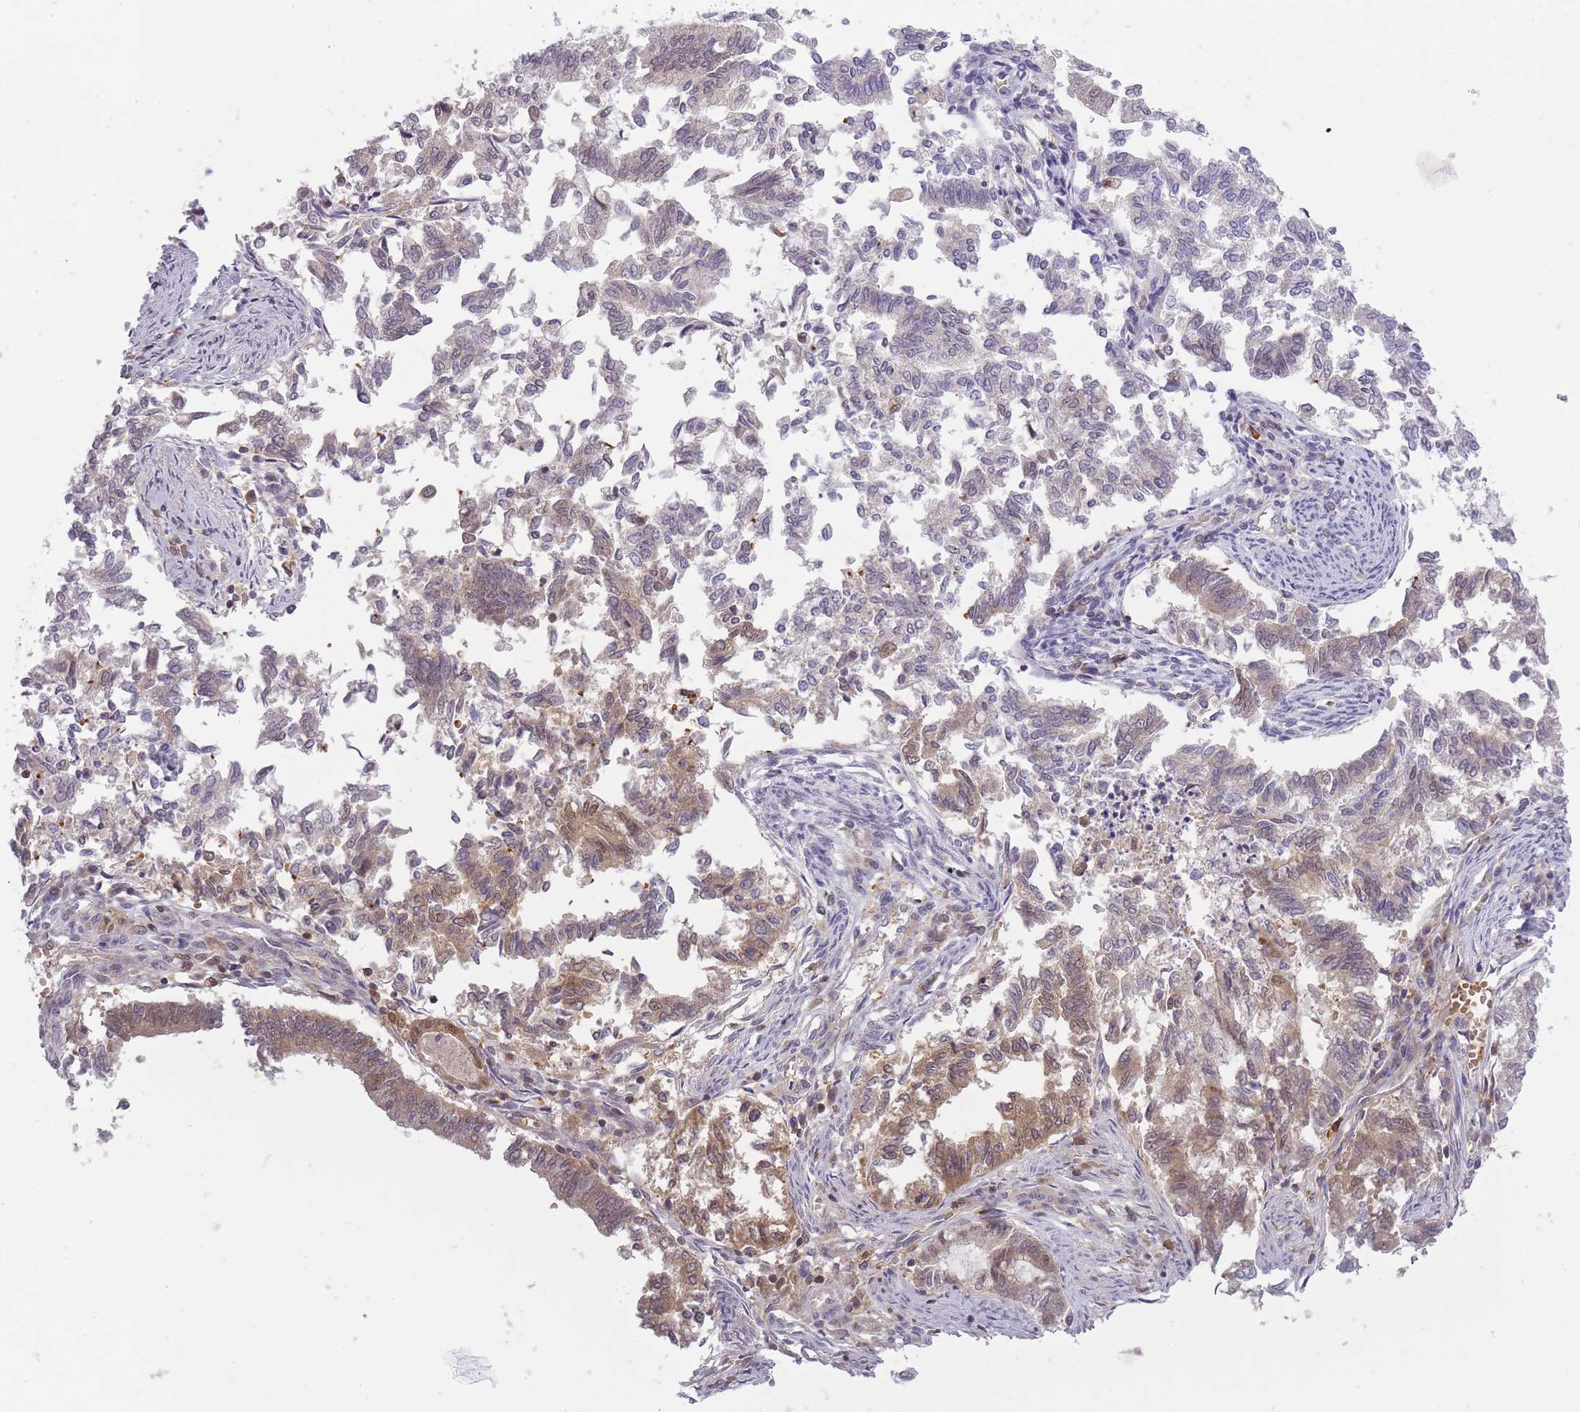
{"staining": {"intensity": "moderate", "quantity": "<25%", "location": "cytoplasmic/membranous,nuclear"}, "tissue": "endometrial cancer", "cell_type": "Tumor cells", "image_type": "cancer", "snomed": [{"axis": "morphology", "description": "Adenocarcinoma, NOS"}, {"axis": "topography", "description": "Endometrium"}], "caption": "Moderate cytoplasmic/membranous and nuclear staining is present in about <25% of tumor cells in endometrial adenocarcinoma.", "gene": "CXorf38", "patient": {"sex": "female", "age": 79}}